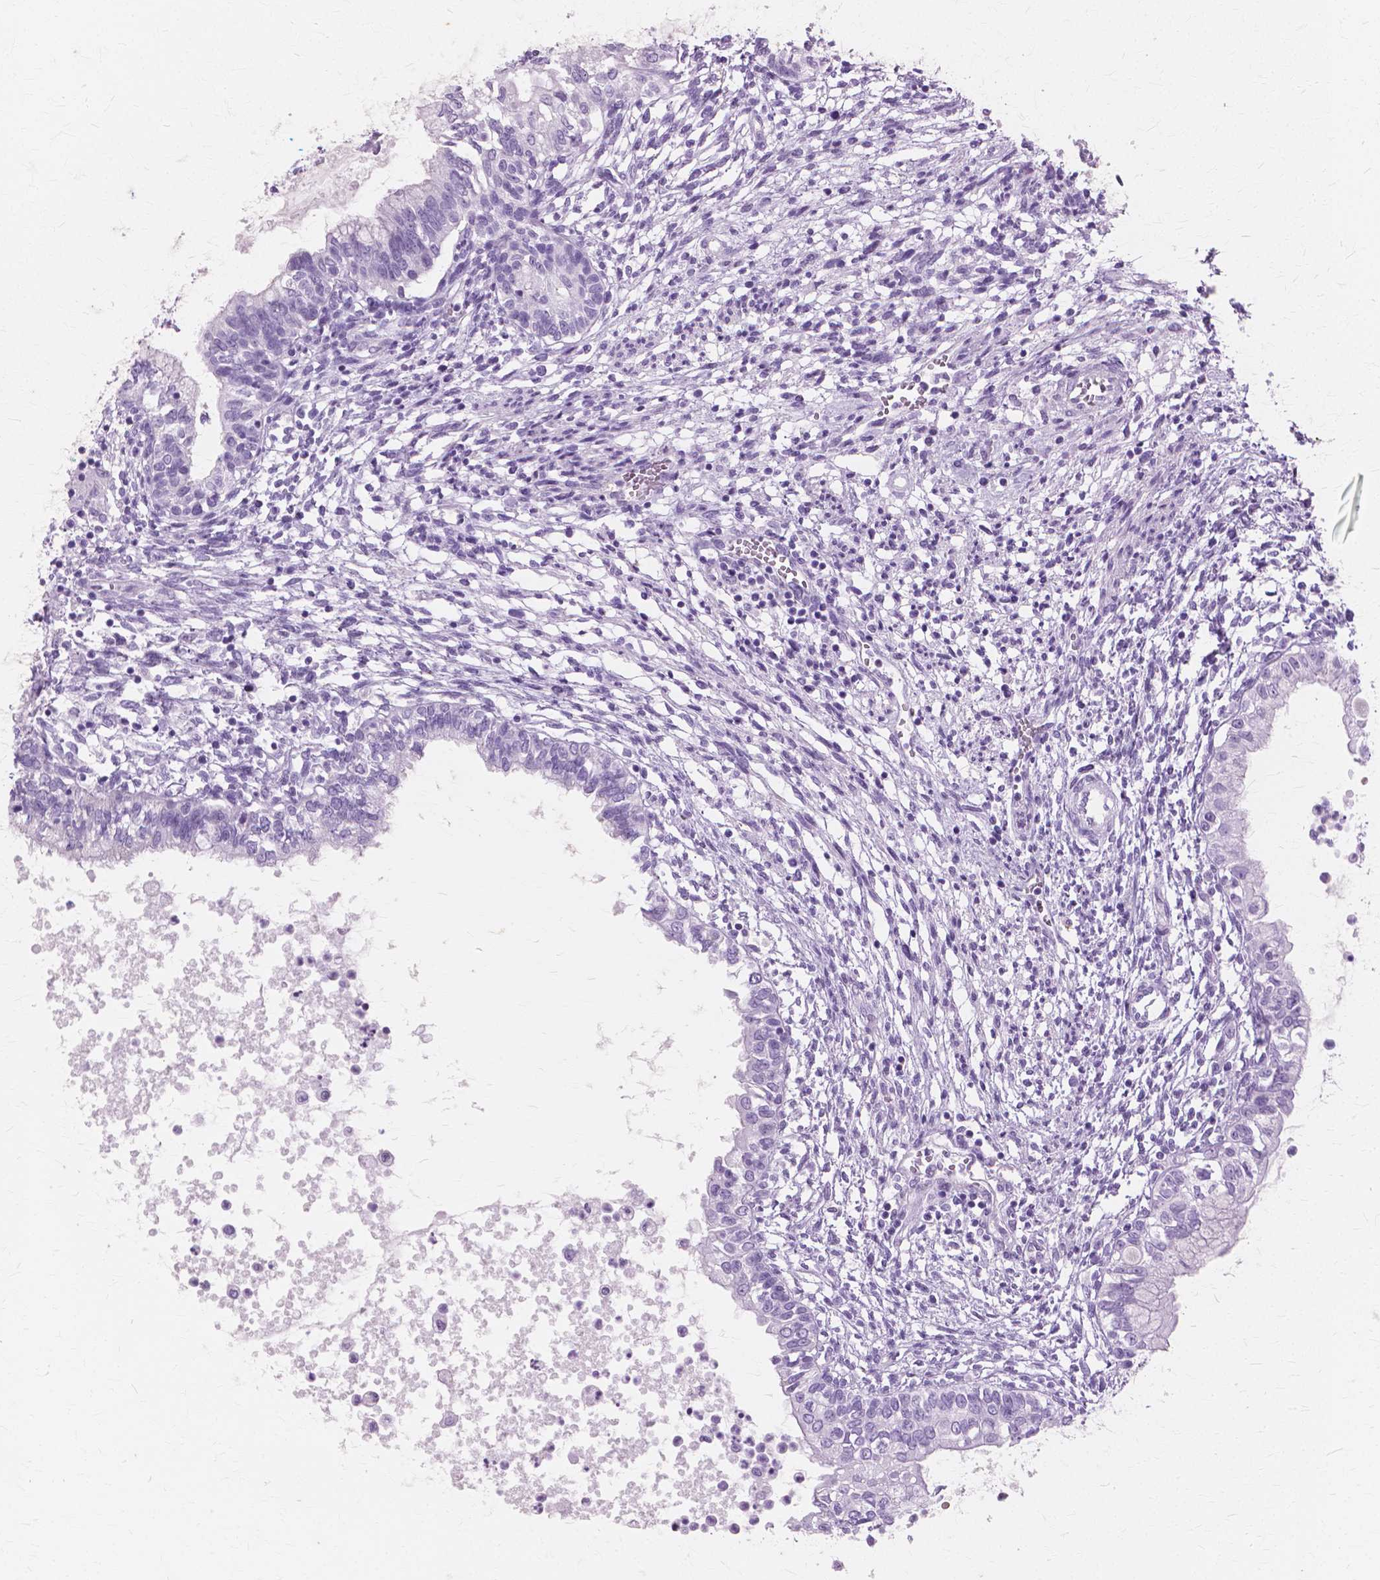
{"staining": {"intensity": "negative", "quantity": "none", "location": "none"}, "tissue": "testis cancer", "cell_type": "Tumor cells", "image_type": "cancer", "snomed": [{"axis": "morphology", "description": "Carcinoma, Embryonal, NOS"}, {"axis": "topography", "description": "Testis"}], "caption": "Immunohistochemistry (IHC) image of testis cancer (embryonal carcinoma) stained for a protein (brown), which reveals no expression in tumor cells.", "gene": "SFTPD", "patient": {"sex": "male", "age": 37}}